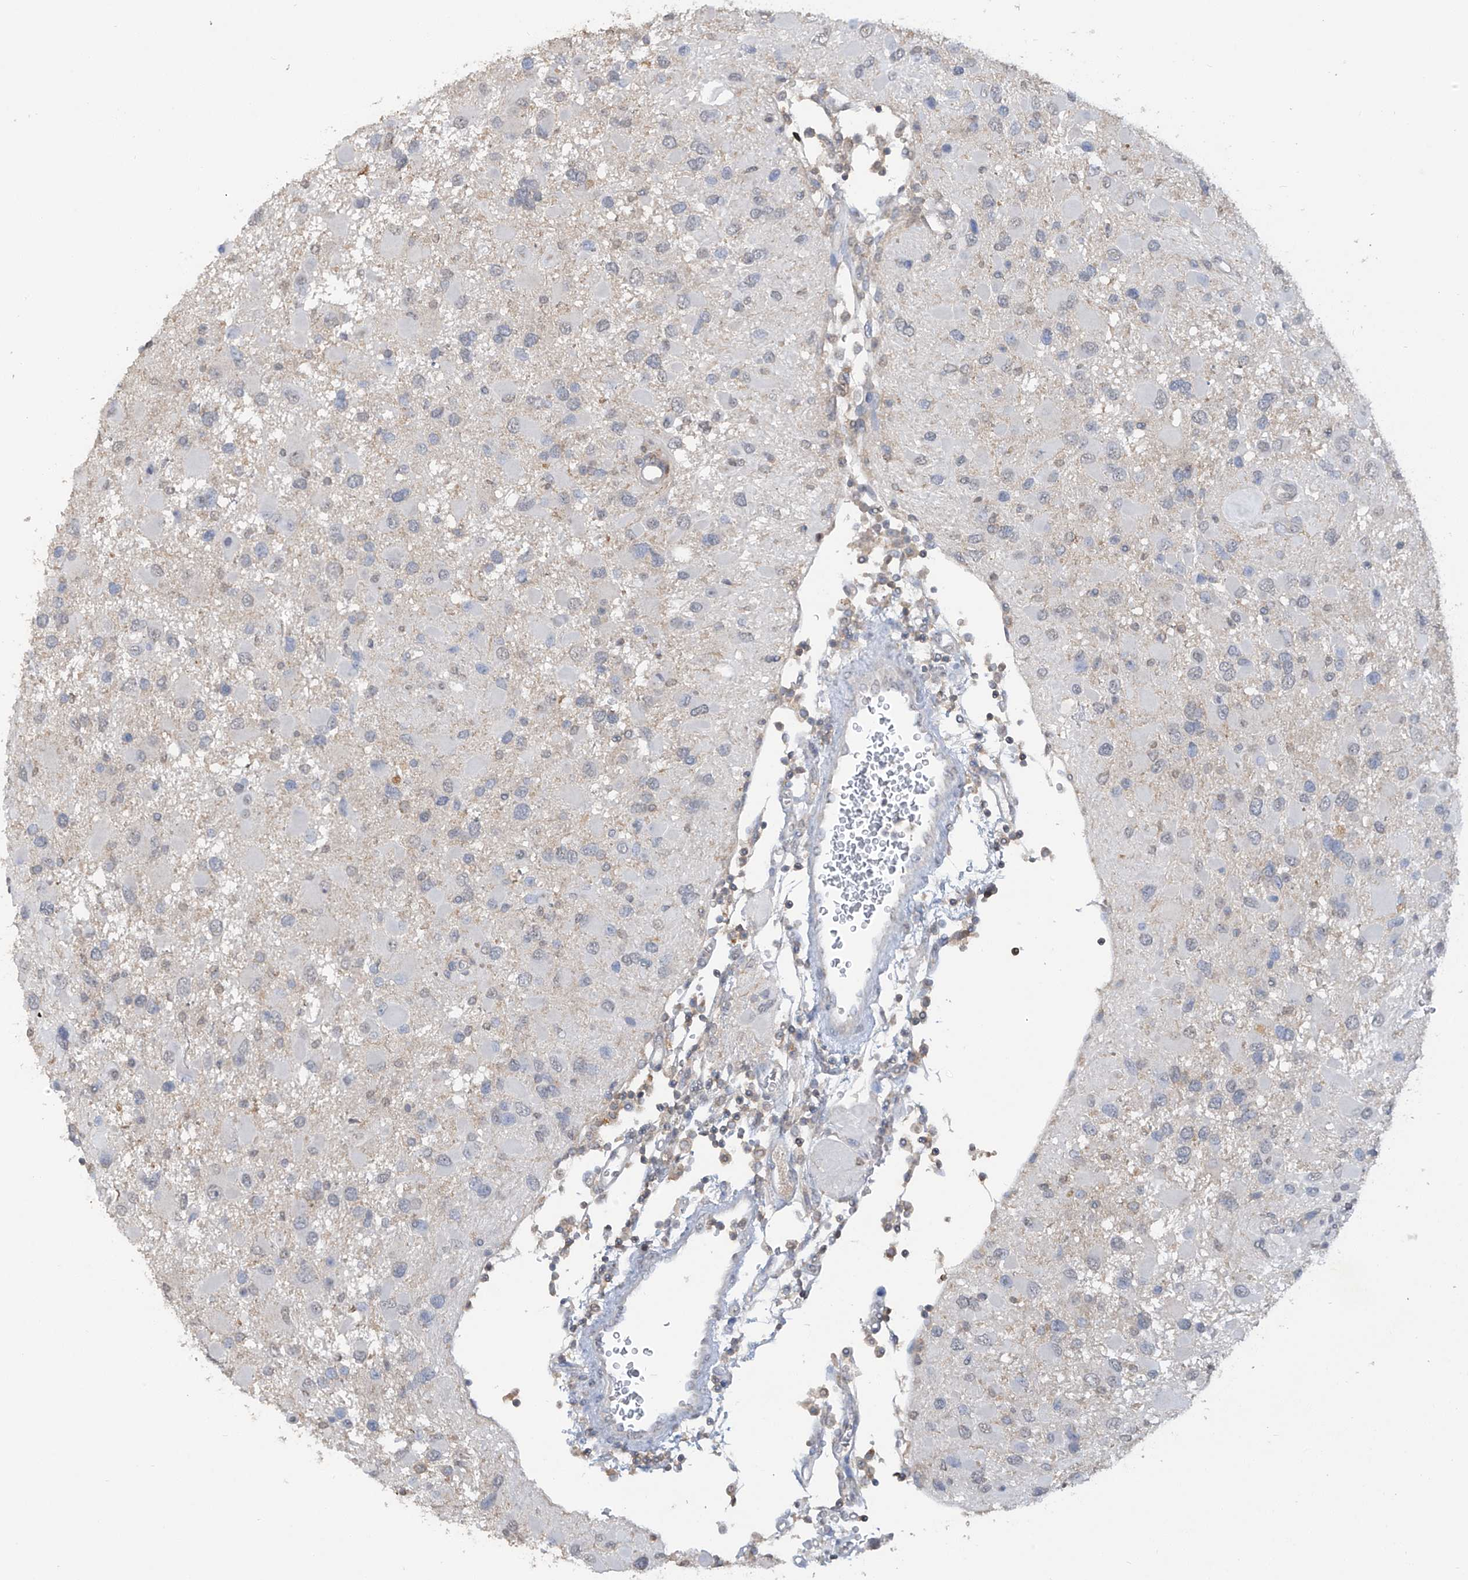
{"staining": {"intensity": "negative", "quantity": "none", "location": "none"}, "tissue": "glioma", "cell_type": "Tumor cells", "image_type": "cancer", "snomed": [{"axis": "morphology", "description": "Glioma, malignant, High grade"}, {"axis": "topography", "description": "Brain"}], "caption": "A high-resolution photomicrograph shows immunohistochemistry (IHC) staining of high-grade glioma (malignant), which shows no significant expression in tumor cells.", "gene": "HAS3", "patient": {"sex": "male", "age": 53}}